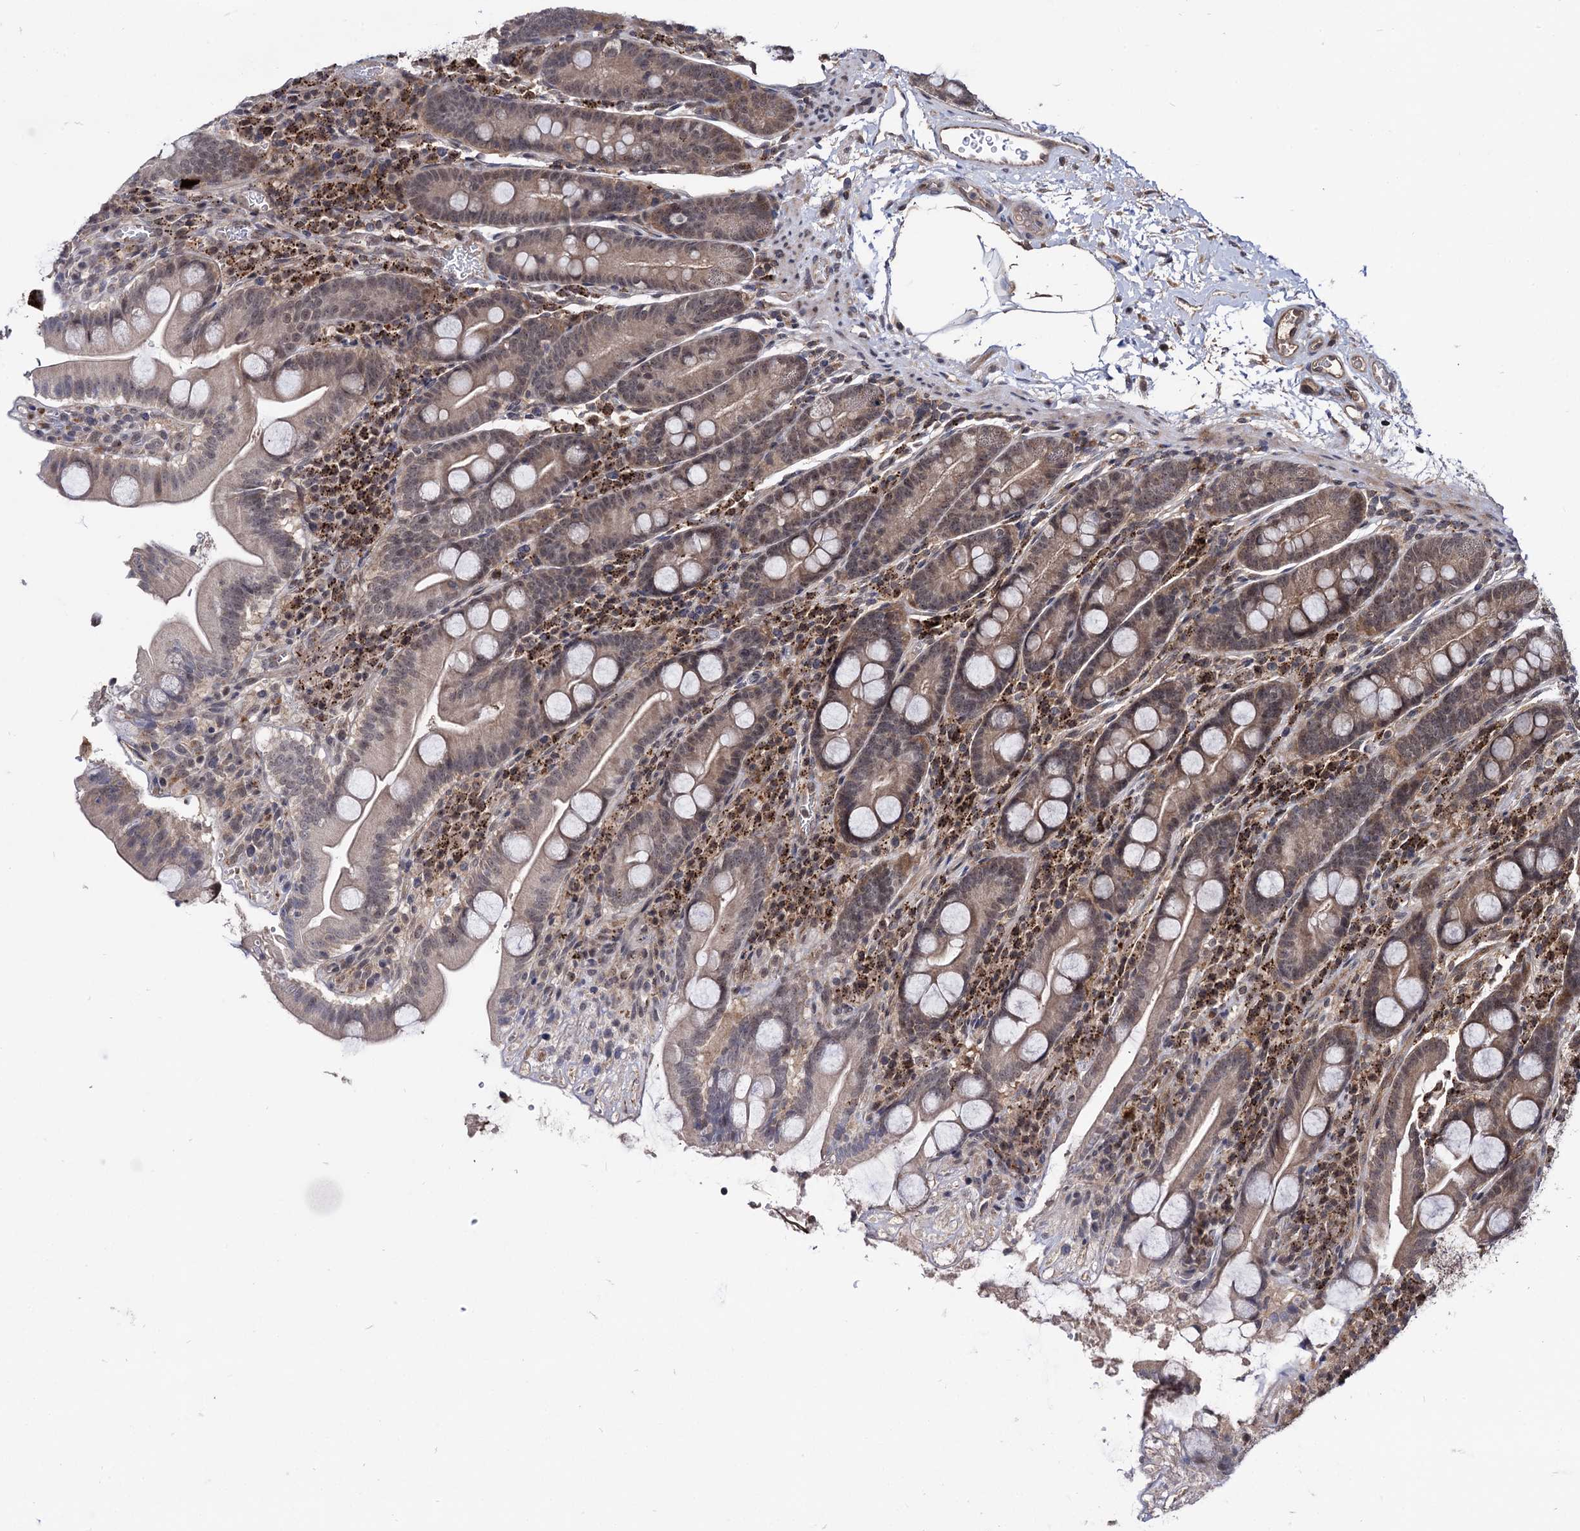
{"staining": {"intensity": "weak", "quantity": "25%-75%", "location": "cytoplasmic/membranous"}, "tissue": "duodenum", "cell_type": "Glandular cells", "image_type": "normal", "snomed": [{"axis": "morphology", "description": "Normal tissue, NOS"}, {"axis": "topography", "description": "Duodenum"}], "caption": "Brown immunohistochemical staining in unremarkable human duodenum reveals weak cytoplasmic/membranous positivity in approximately 25%-75% of glandular cells.", "gene": "MICAL2", "patient": {"sex": "male", "age": 35}}